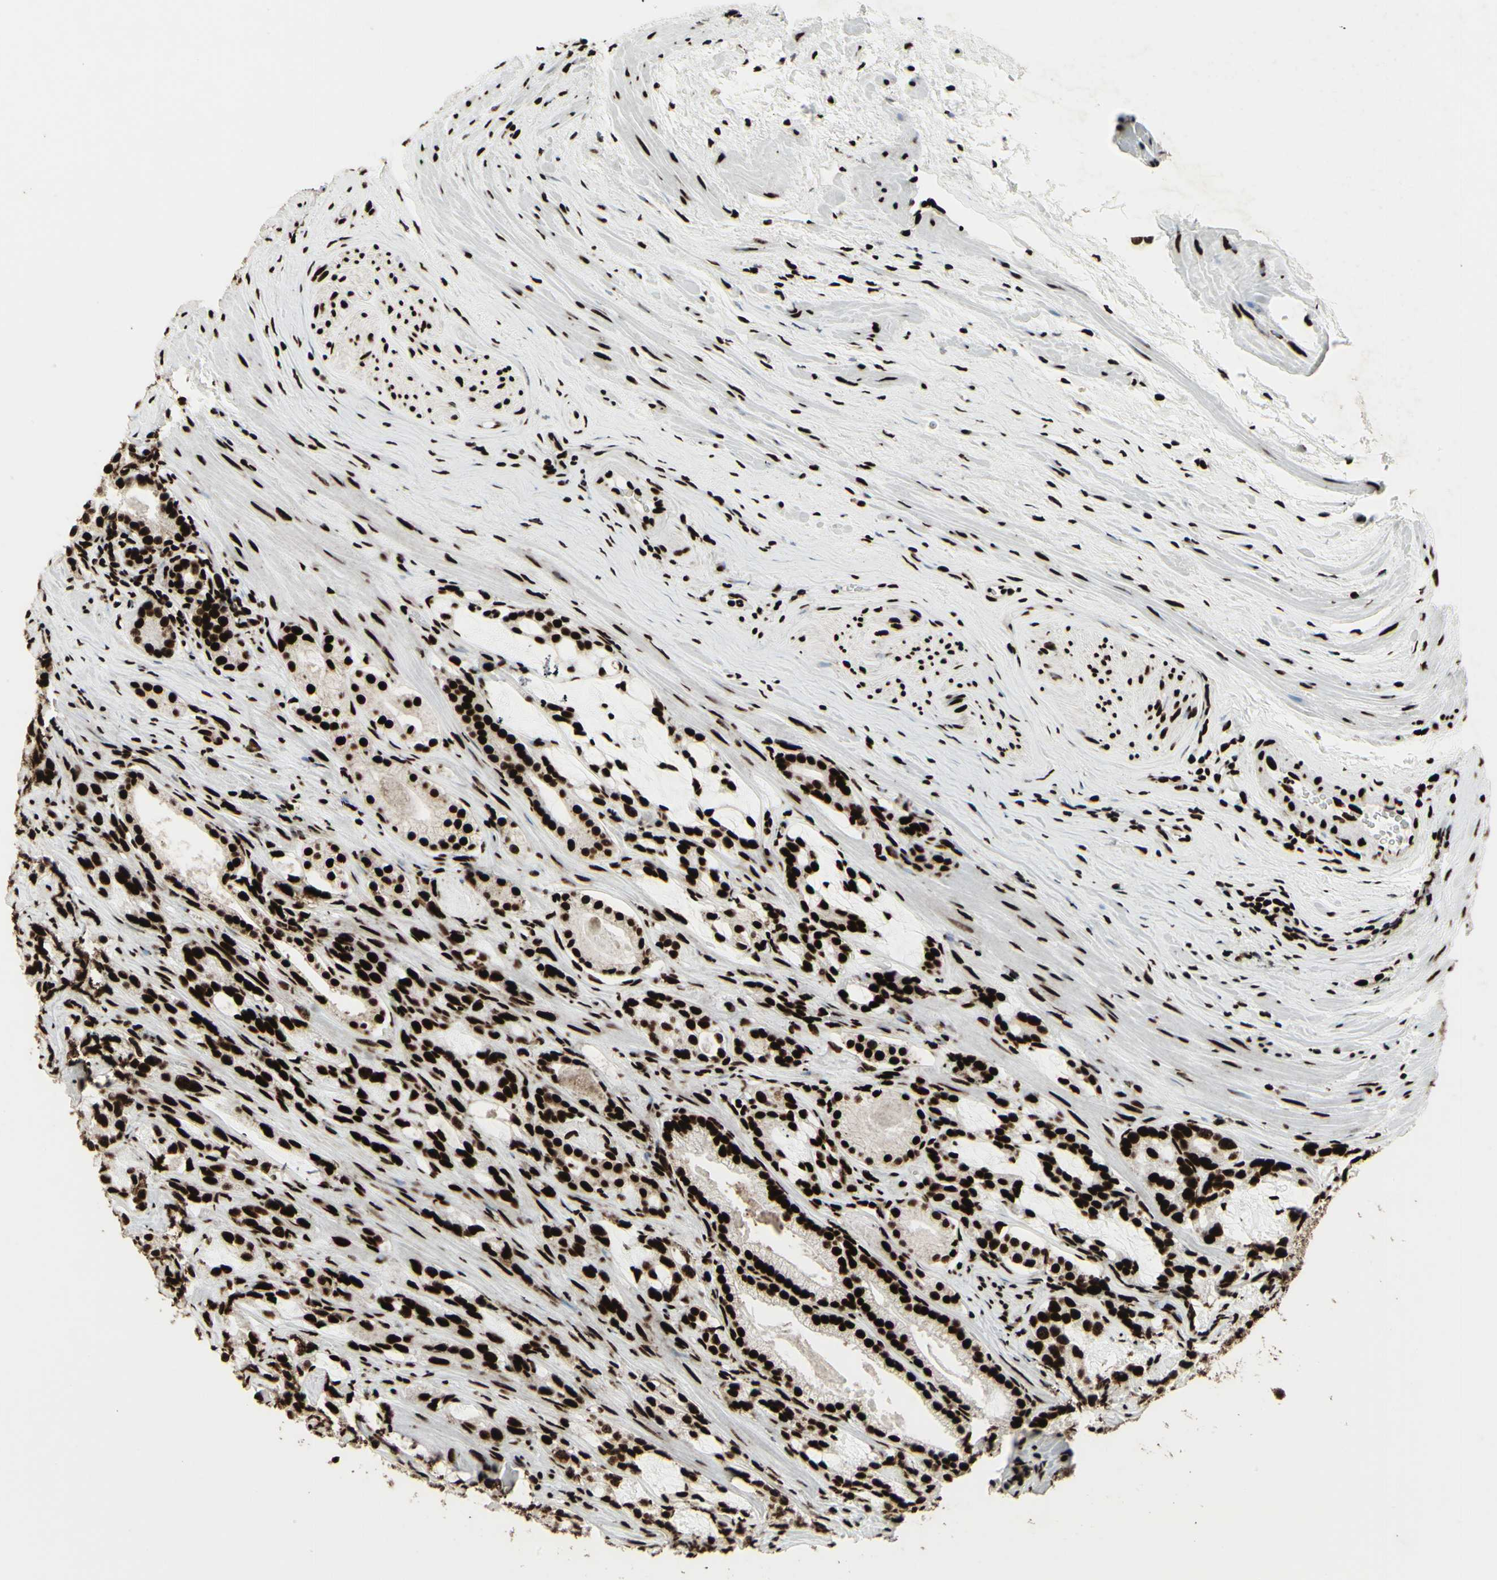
{"staining": {"intensity": "strong", "quantity": ">75%", "location": "nuclear"}, "tissue": "prostate cancer", "cell_type": "Tumor cells", "image_type": "cancer", "snomed": [{"axis": "morphology", "description": "Adenocarcinoma, Low grade"}, {"axis": "topography", "description": "Prostate"}], "caption": "Immunohistochemical staining of low-grade adenocarcinoma (prostate) shows high levels of strong nuclear positivity in about >75% of tumor cells.", "gene": "U2AF2", "patient": {"sex": "male", "age": 59}}